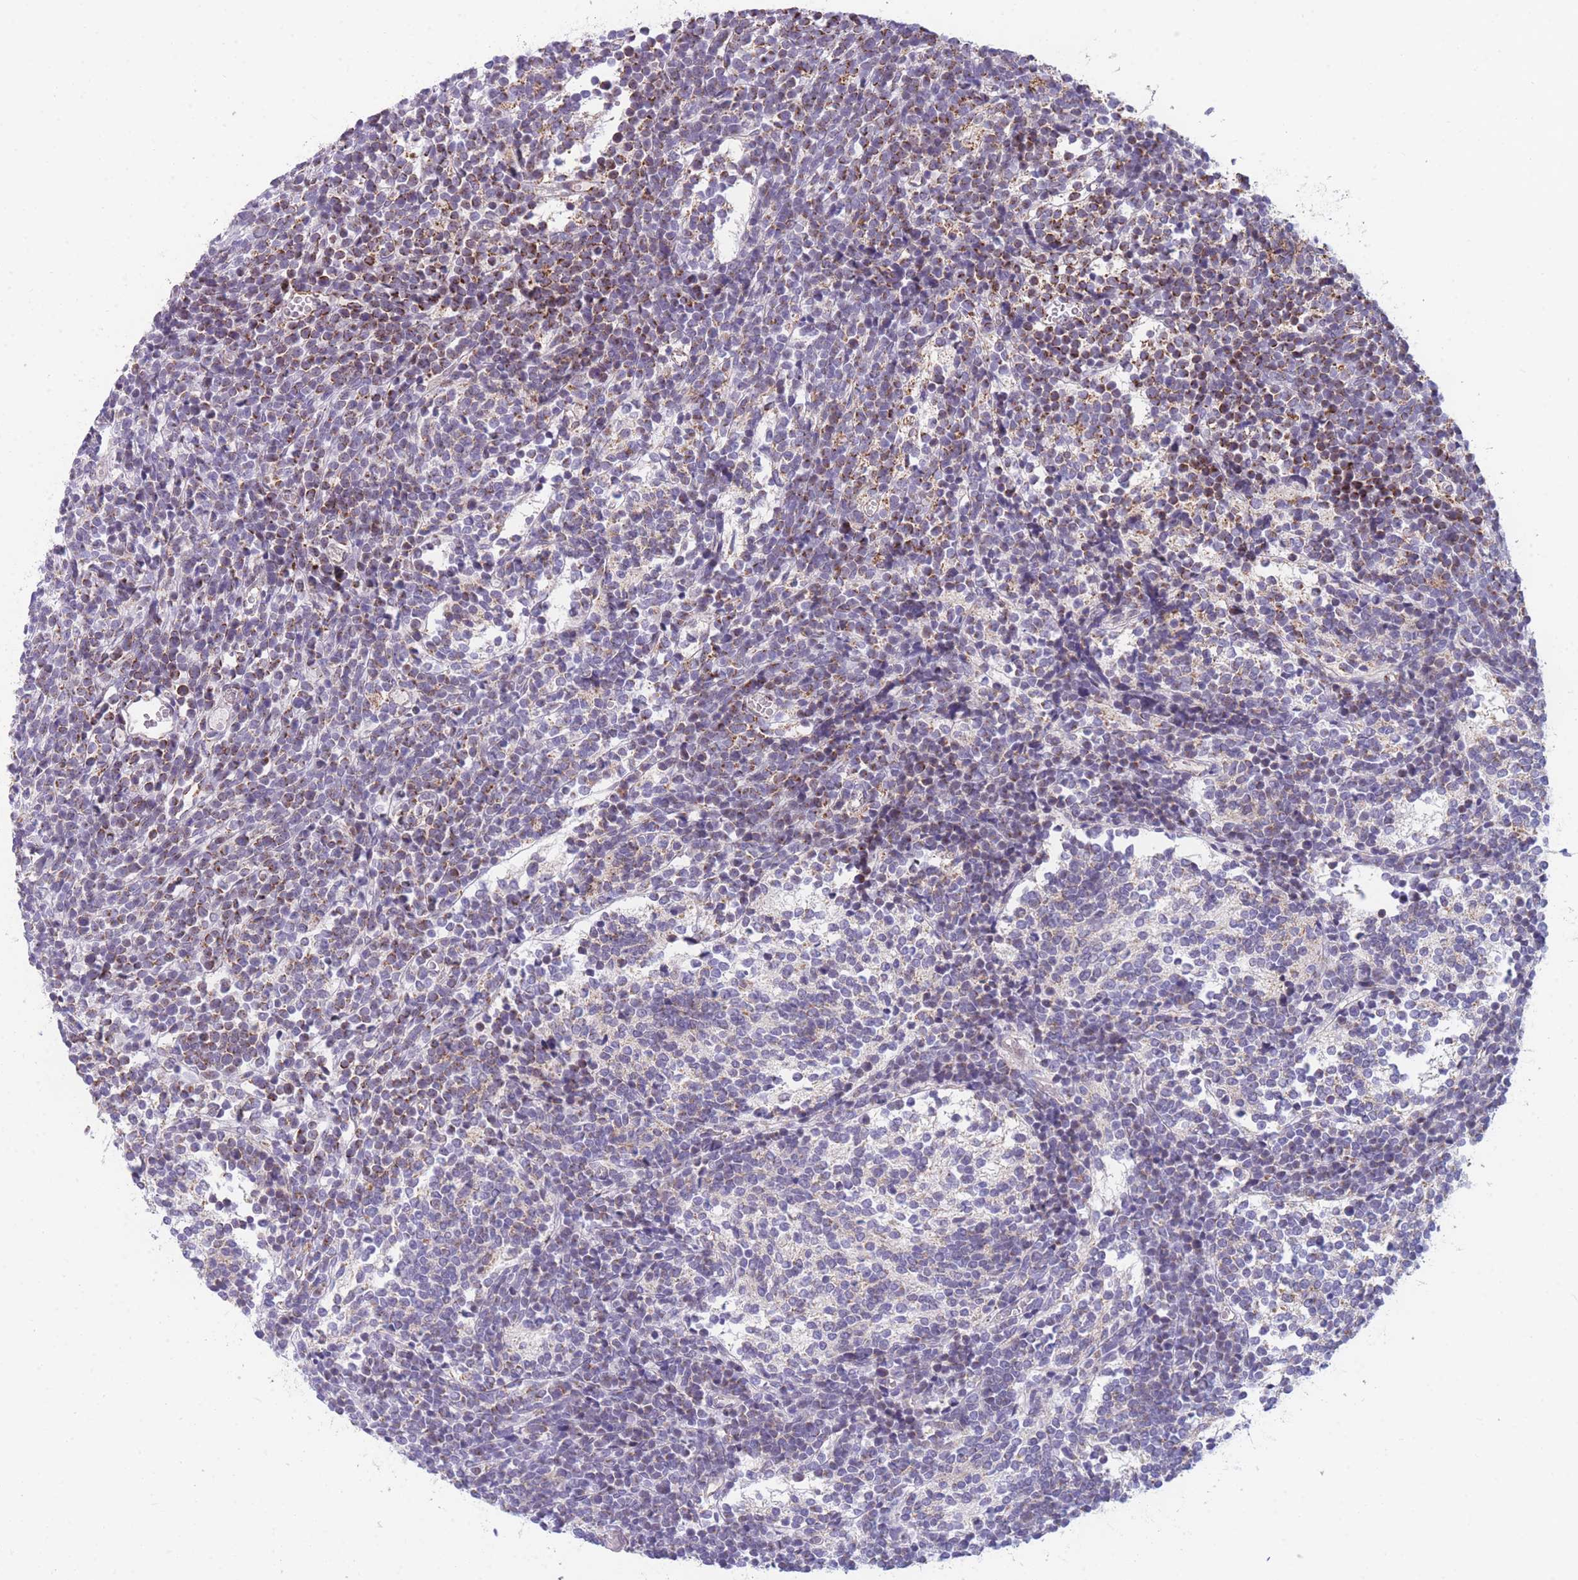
{"staining": {"intensity": "moderate", "quantity": "<25%", "location": "cytoplasmic/membranous"}, "tissue": "glioma", "cell_type": "Tumor cells", "image_type": "cancer", "snomed": [{"axis": "morphology", "description": "Glioma, malignant, Low grade"}, {"axis": "topography", "description": "Brain"}], "caption": "IHC image of neoplastic tissue: human low-grade glioma (malignant) stained using IHC exhibits low levels of moderate protein expression localized specifically in the cytoplasmic/membranous of tumor cells, appearing as a cytoplasmic/membranous brown color.", "gene": "DDX49", "patient": {"sex": "female", "age": 1}}